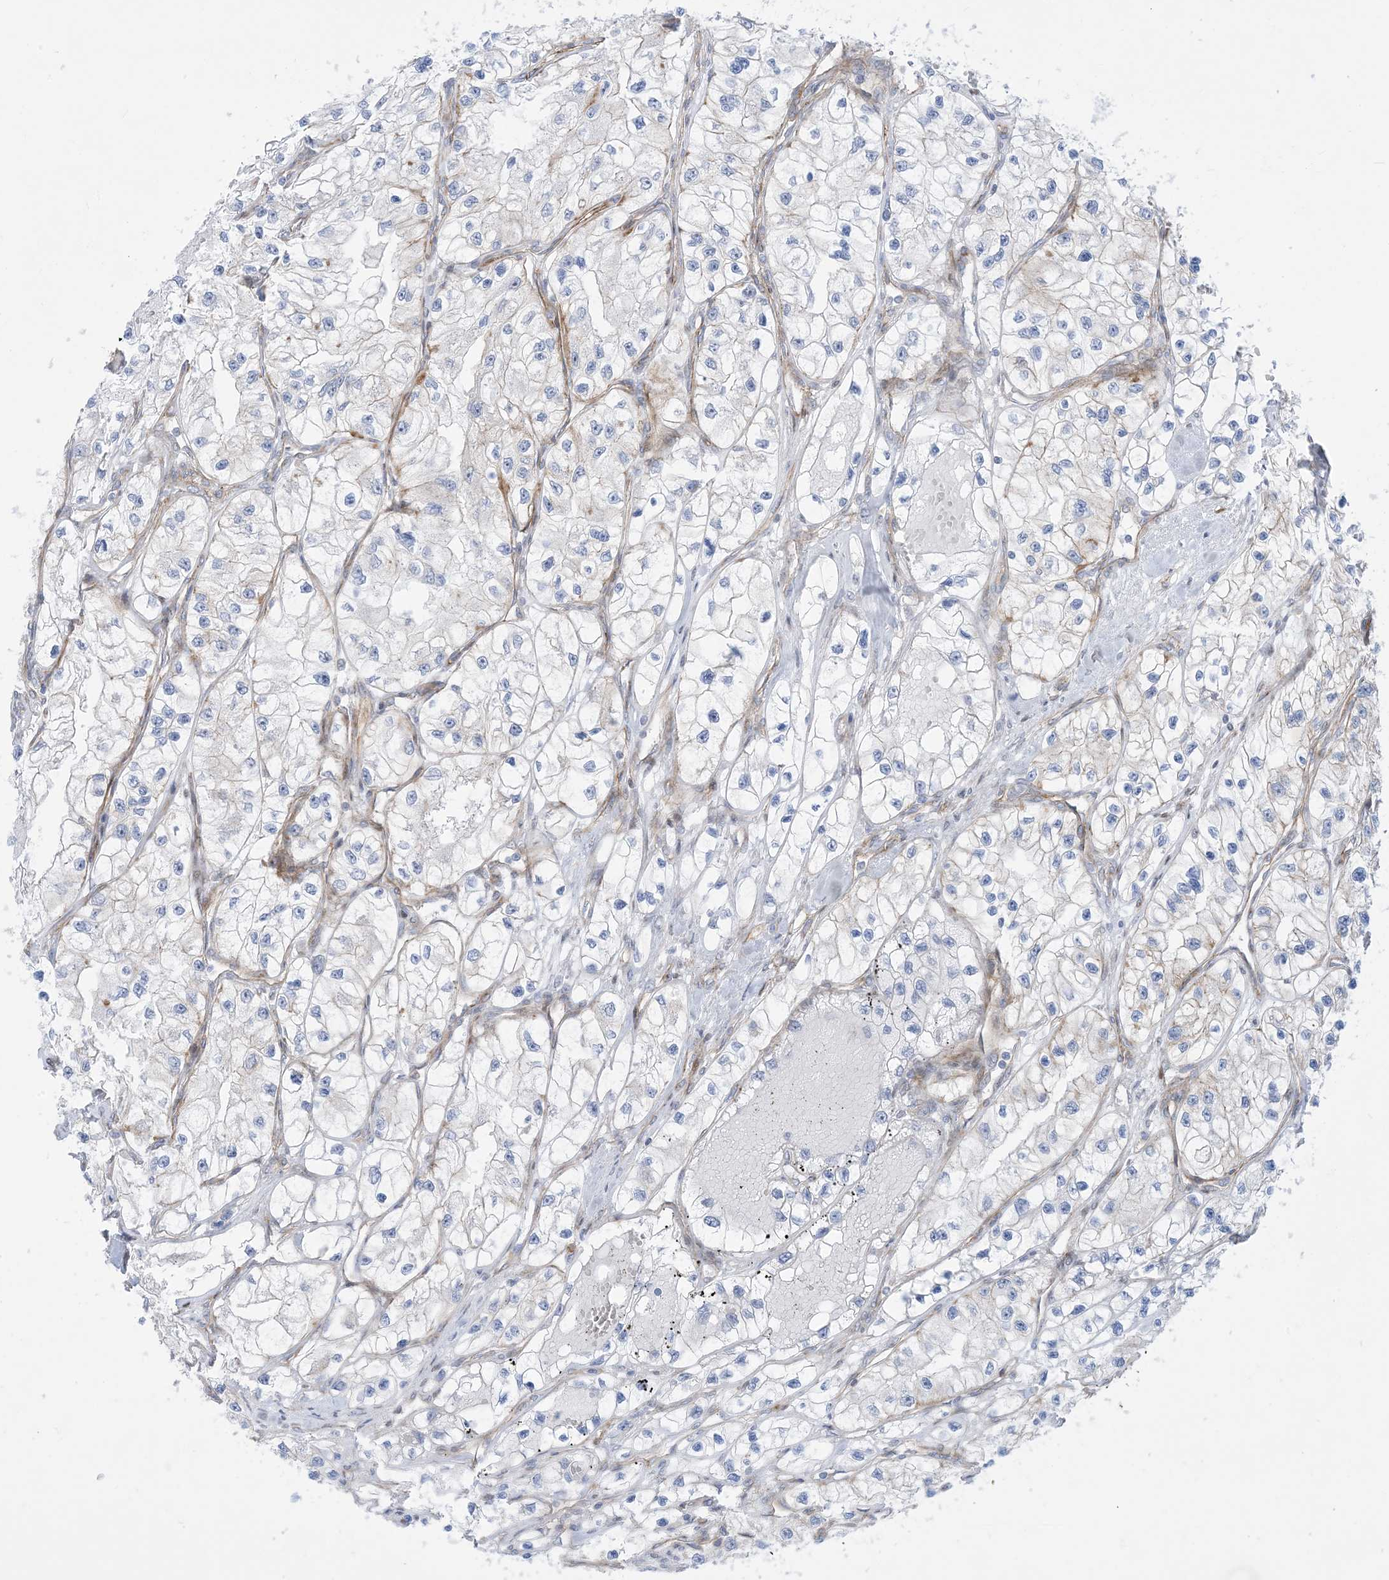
{"staining": {"intensity": "negative", "quantity": "none", "location": "none"}, "tissue": "renal cancer", "cell_type": "Tumor cells", "image_type": "cancer", "snomed": [{"axis": "morphology", "description": "Adenocarcinoma, NOS"}, {"axis": "topography", "description": "Kidney"}], "caption": "Protein analysis of renal cancer (adenocarcinoma) shows no significant staining in tumor cells.", "gene": "MARS2", "patient": {"sex": "female", "age": 57}}